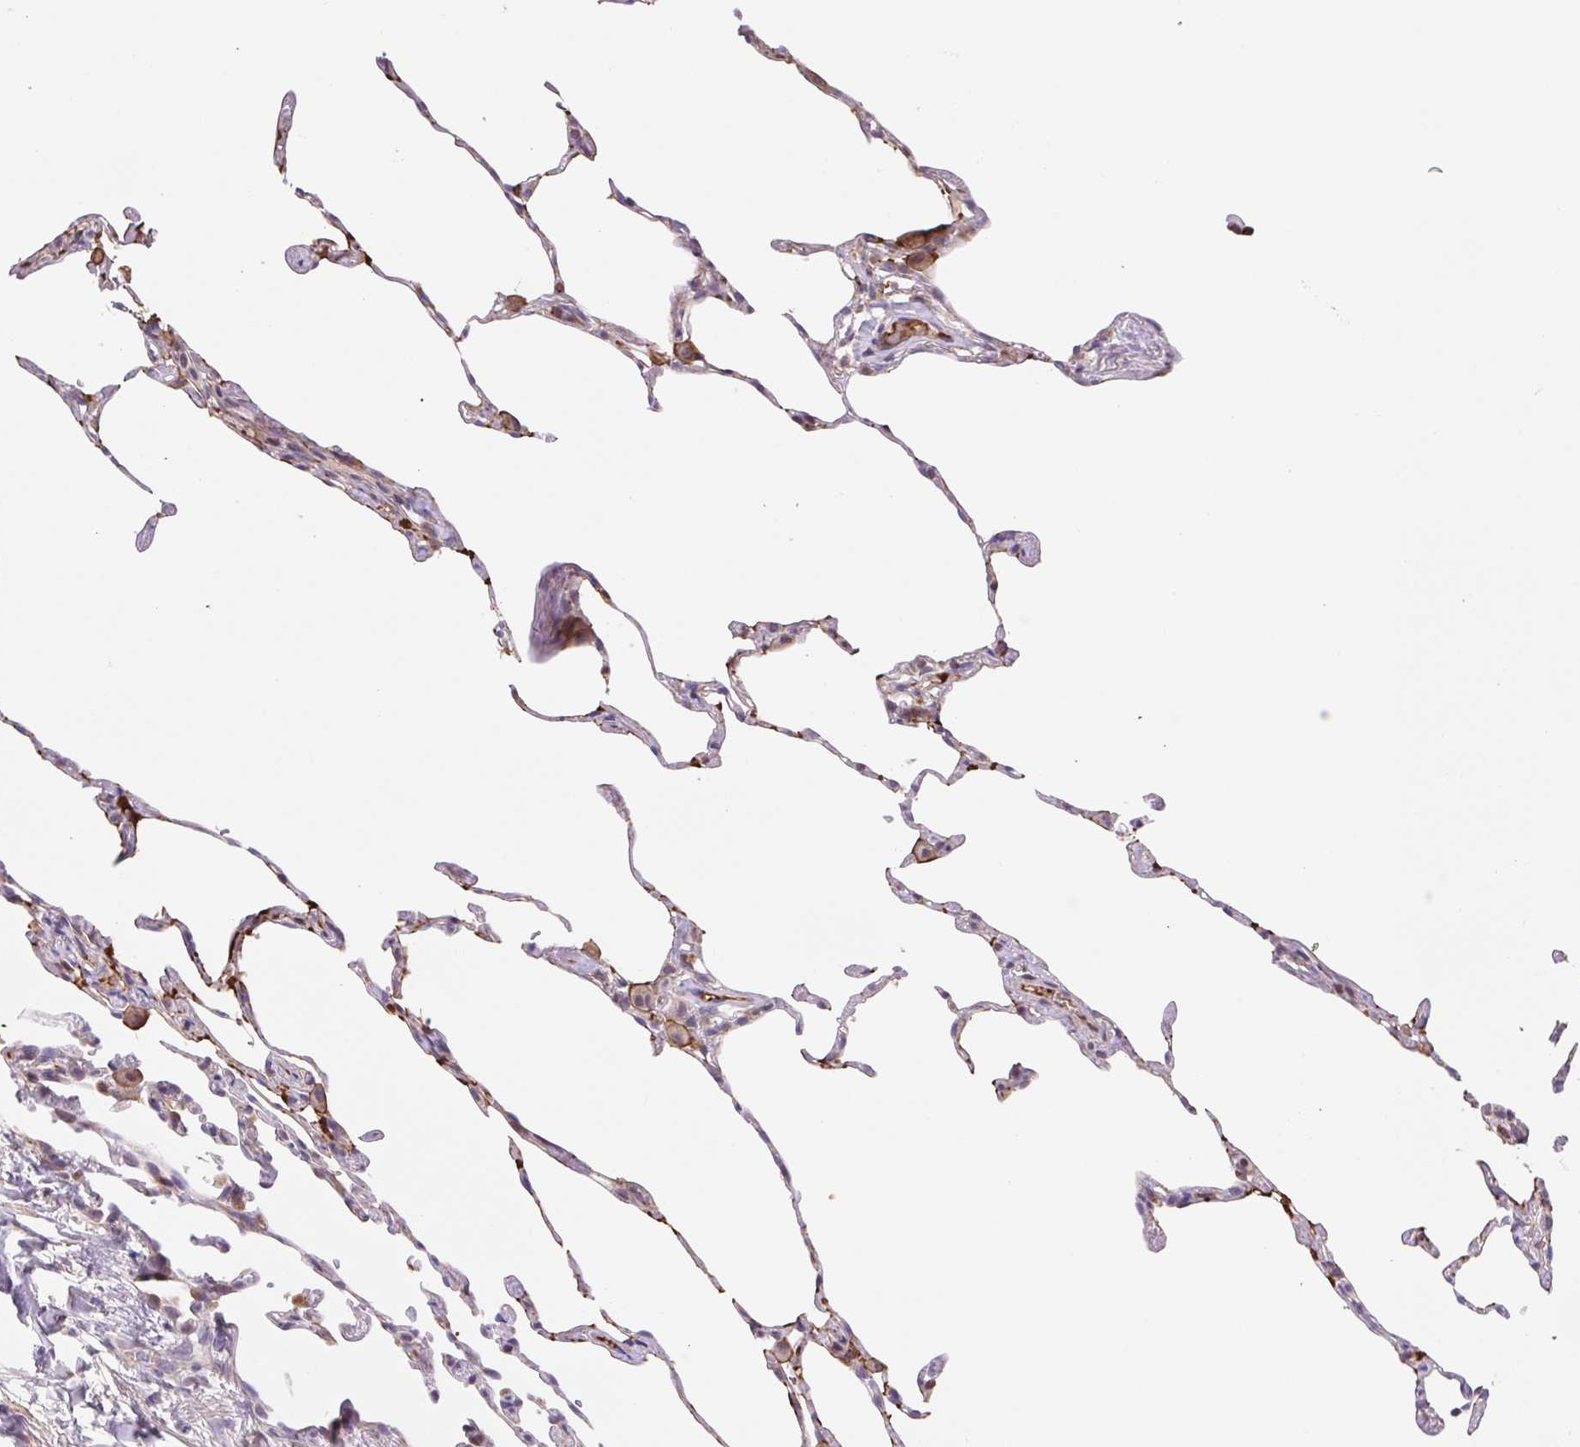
{"staining": {"intensity": "negative", "quantity": "none", "location": "none"}, "tissue": "lung", "cell_type": "Alveolar cells", "image_type": "normal", "snomed": [{"axis": "morphology", "description": "Normal tissue, NOS"}, {"axis": "topography", "description": "Lung"}], "caption": "This micrograph is of benign lung stained with immunohistochemistry to label a protein in brown with the nuclei are counter-stained blue. There is no staining in alveolar cells. (Immunohistochemistry, brightfield microscopy, high magnification).", "gene": "TPRG1", "patient": {"sex": "female", "age": 57}}